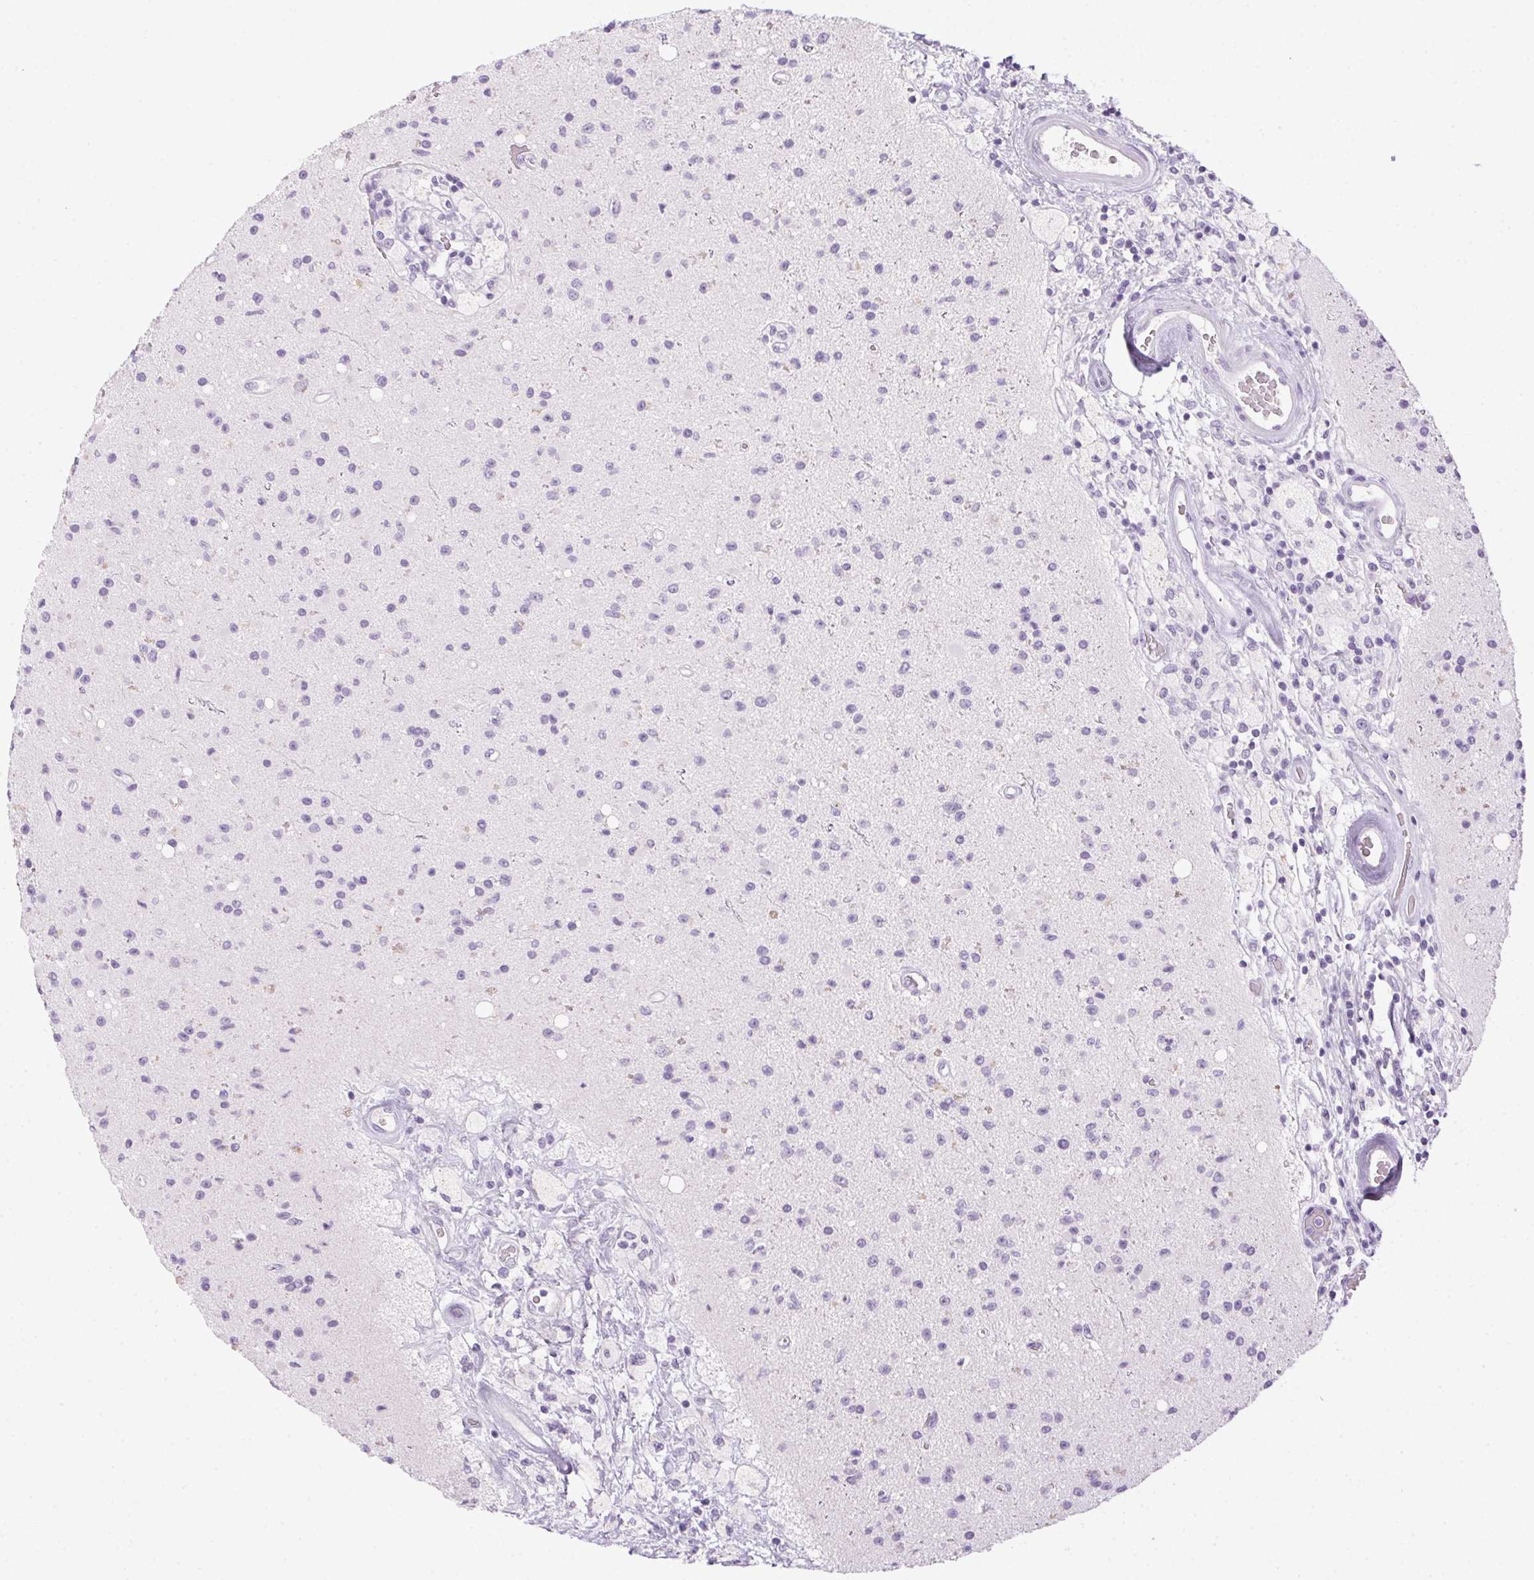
{"staining": {"intensity": "negative", "quantity": "none", "location": "none"}, "tissue": "glioma", "cell_type": "Tumor cells", "image_type": "cancer", "snomed": [{"axis": "morphology", "description": "Glioma, malignant, High grade"}, {"axis": "topography", "description": "Brain"}], "caption": "An immunohistochemistry (IHC) photomicrograph of glioma is shown. There is no staining in tumor cells of glioma. (DAB (3,3'-diaminobenzidine) IHC visualized using brightfield microscopy, high magnification).", "gene": "POPDC2", "patient": {"sex": "male", "age": 36}}